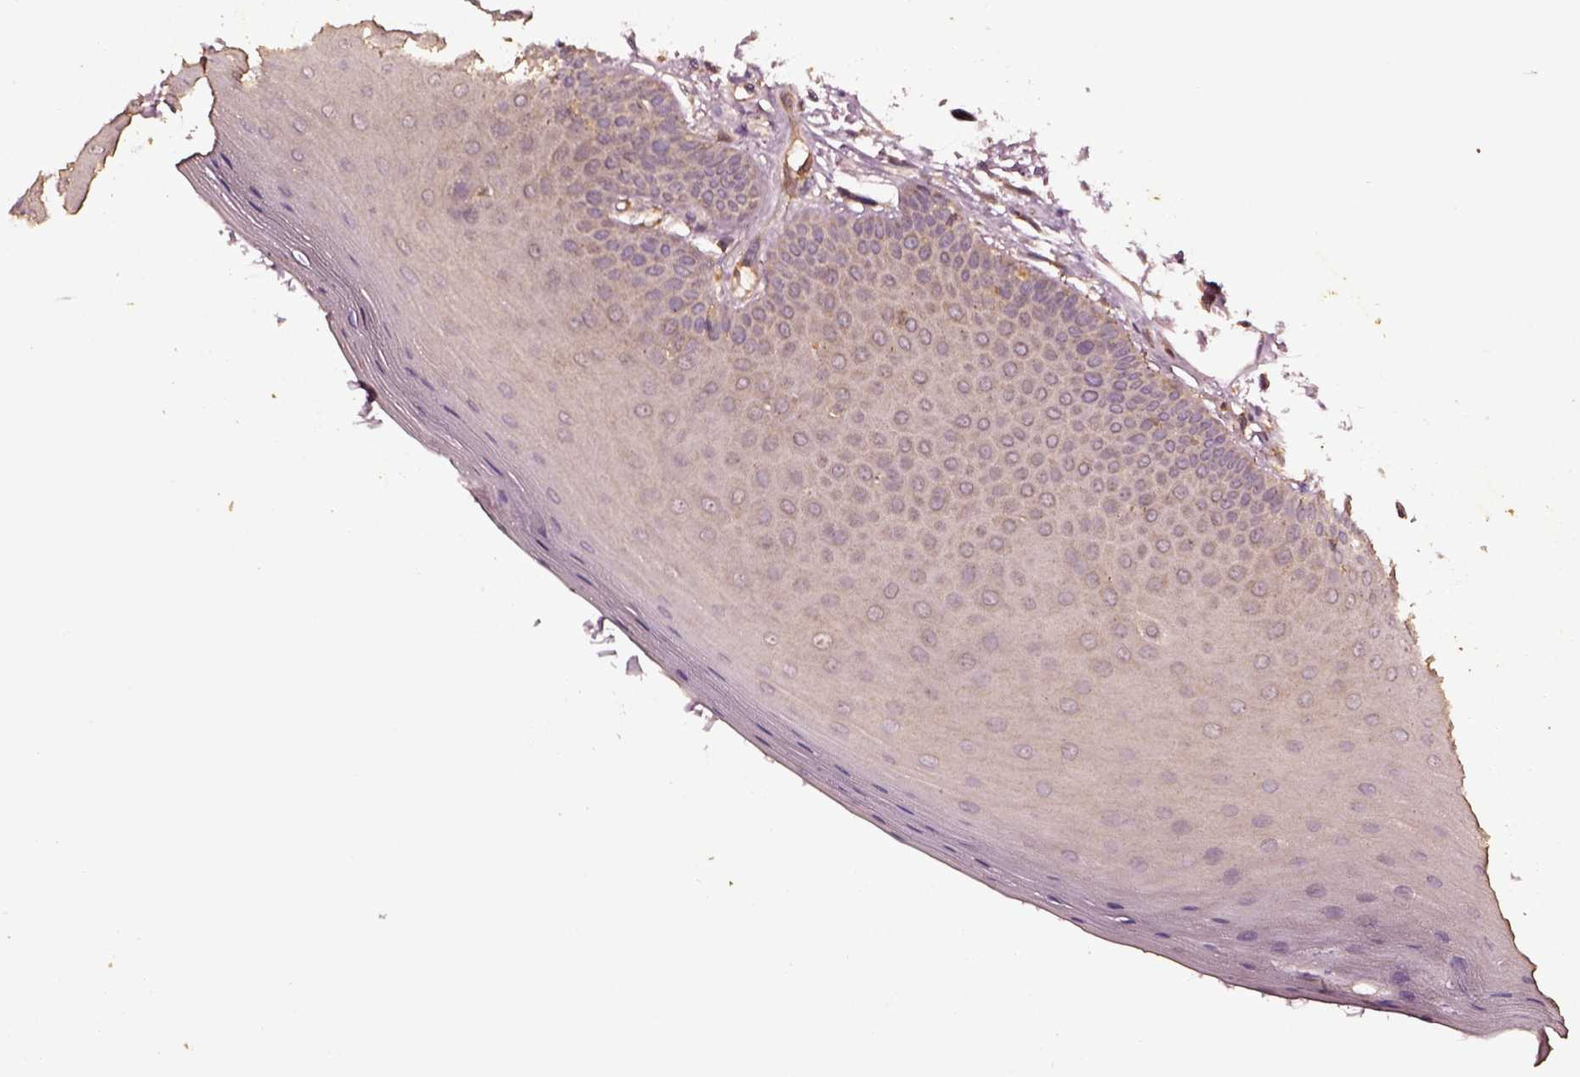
{"staining": {"intensity": "weak", "quantity": ">75%", "location": "cytoplasmic/membranous"}, "tissue": "oral mucosa", "cell_type": "Squamous epithelial cells", "image_type": "normal", "snomed": [{"axis": "morphology", "description": "Normal tissue, NOS"}, {"axis": "morphology", "description": "Normal morphology"}, {"axis": "topography", "description": "Oral tissue"}], "caption": "Protein expression analysis of benign human oral mucosa reveals weak cytoplasmic/membranous positivity in approximately >75% of squamous epithelial cells. The protein of interest is shown in brown color, while the nuclei are stained blue.", "gene": "RASSF5", "patient": {"sex": "female", "age": 76}}